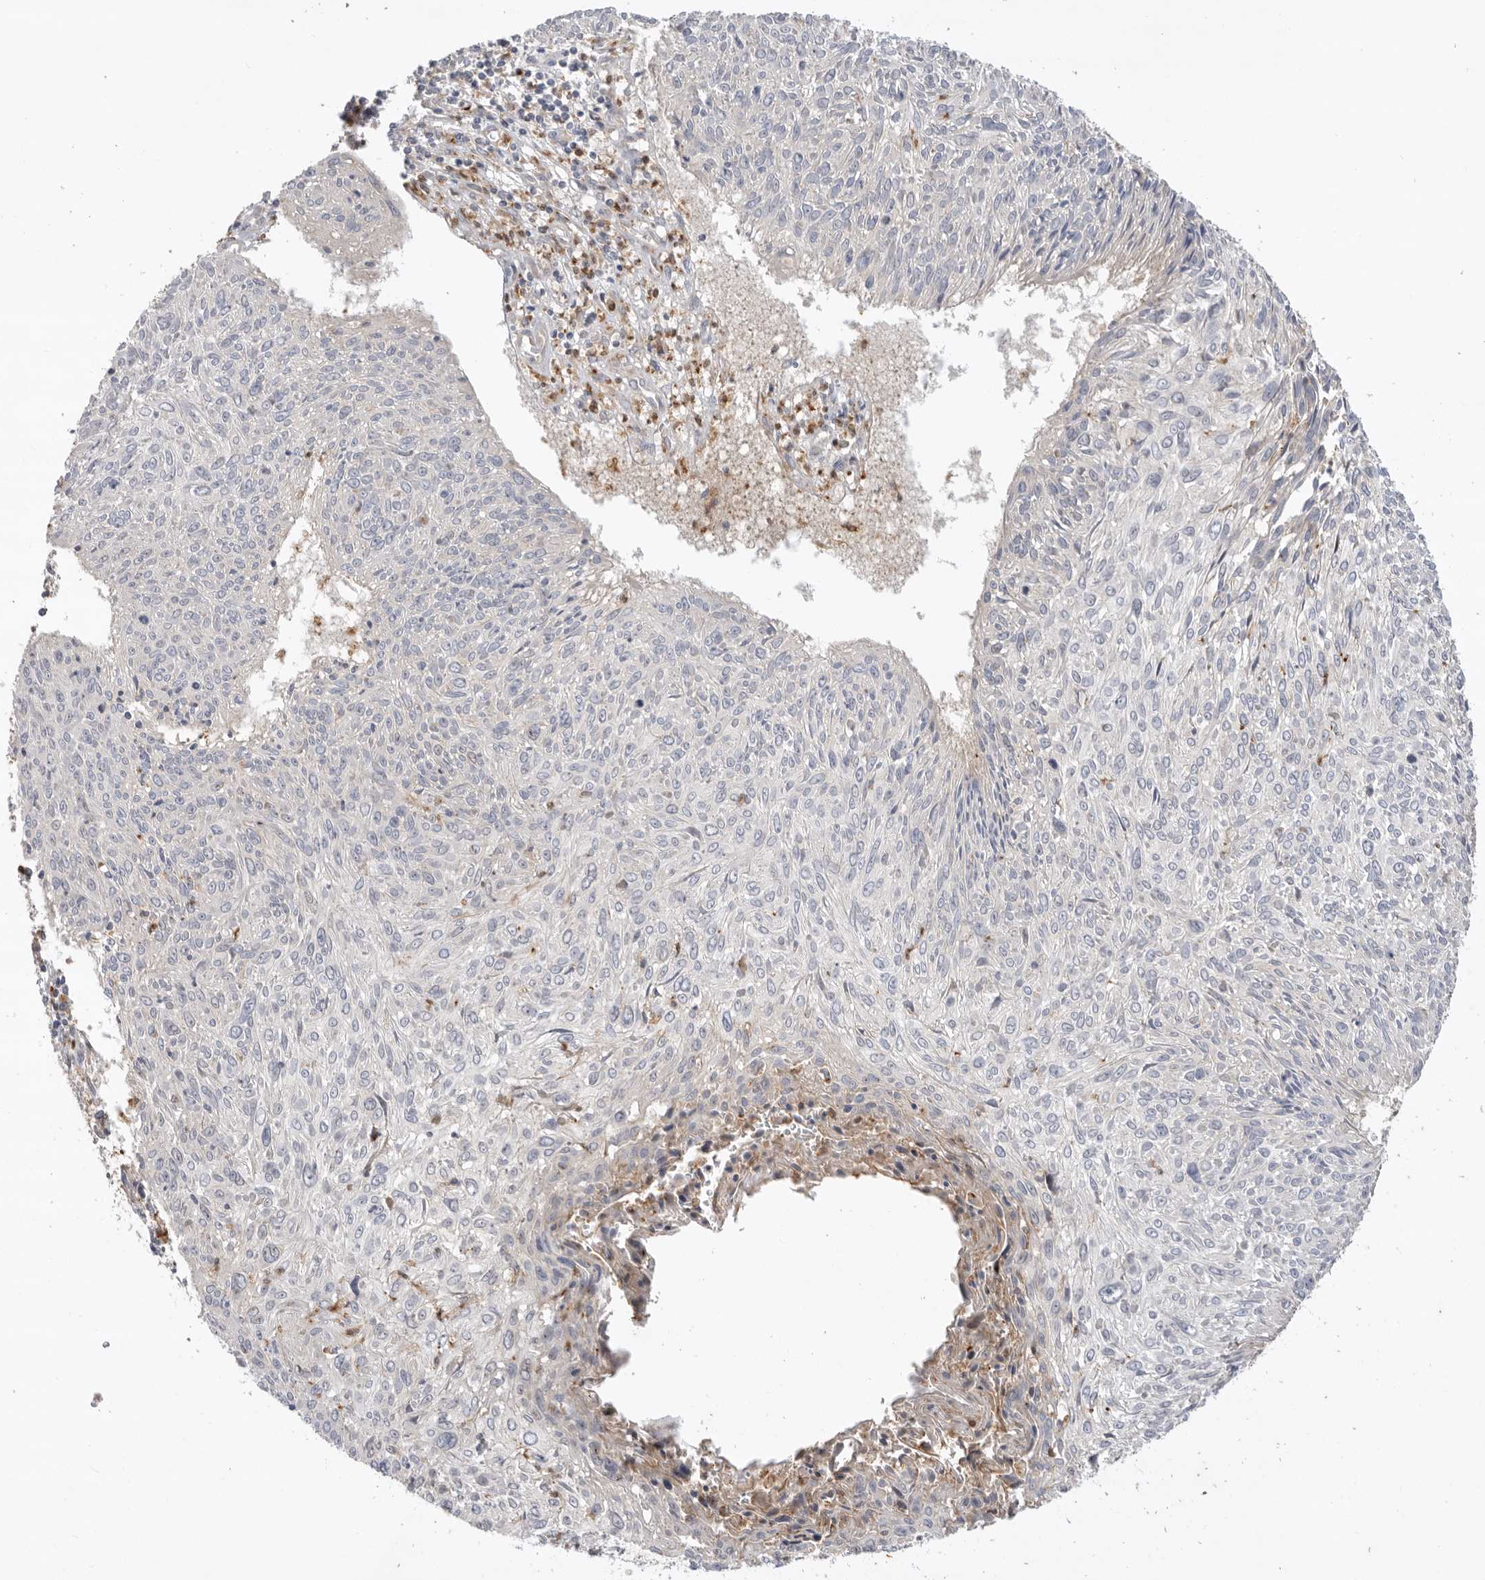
{"staining": {"intensity": "negative", "quantity": "none", "location": "none"}, "tissue": "cervical cancer", "cell_type": "Tumor cells", "image_type": "cancer", "snomed": [{"axis": "morphology", "description": "Squamous cell carcinoma, NOS"}, {"axis": "topography", "description": "Cervix"}], "caption": "High power microscopy micrograph of an immunohistochemistry (IHC) image of cervical cancer (squamous cell carcinoma), revealing no significant expression in tumor cells.", "gene": "GNE", "patient": {"sex": "female", "age": 51}}